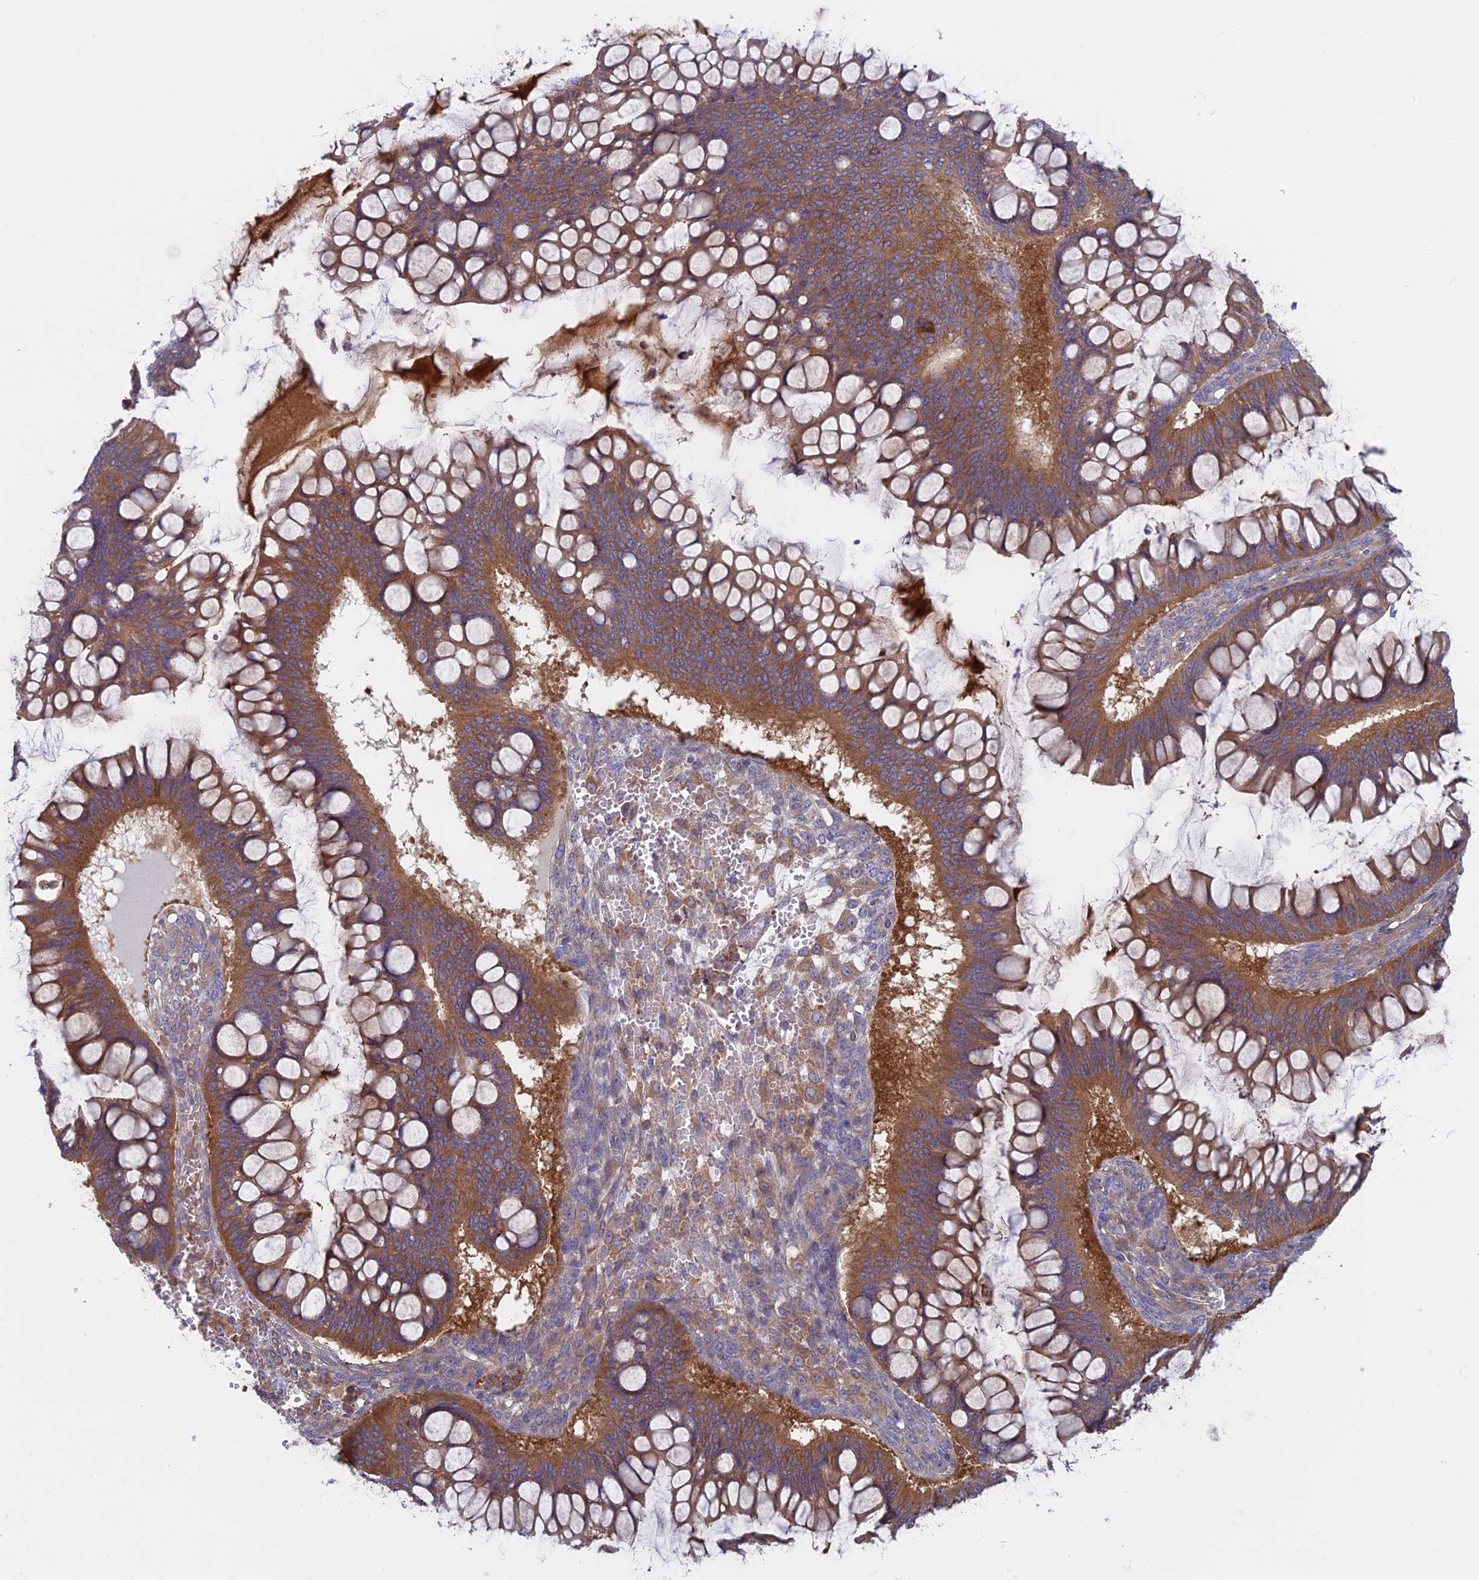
{"staining": {"intensity": "moderate", "quantity": ">75%", "location": "cytoplasmic/membranous"}, "tissue": "ovarian cancer", "cell_type": "Tumor cells", "image_type": "cancer", "snomed": [{"axis": "morphology", "description": "Cystadenocarcinoma, mucinous, NOS"}, {"axis": "topography", "description": "Ovary"}], "caption": "Immunohistochemistry of human ovarian cancer demonstrates medium levels of moderate cytoplasmic/membranous positivity in approximately >75% of tumor cells. (IHC, brightfield microscopy, high magnification).", "gene": "DNM1L", "patient": {"sex": "female", "age": 73}}